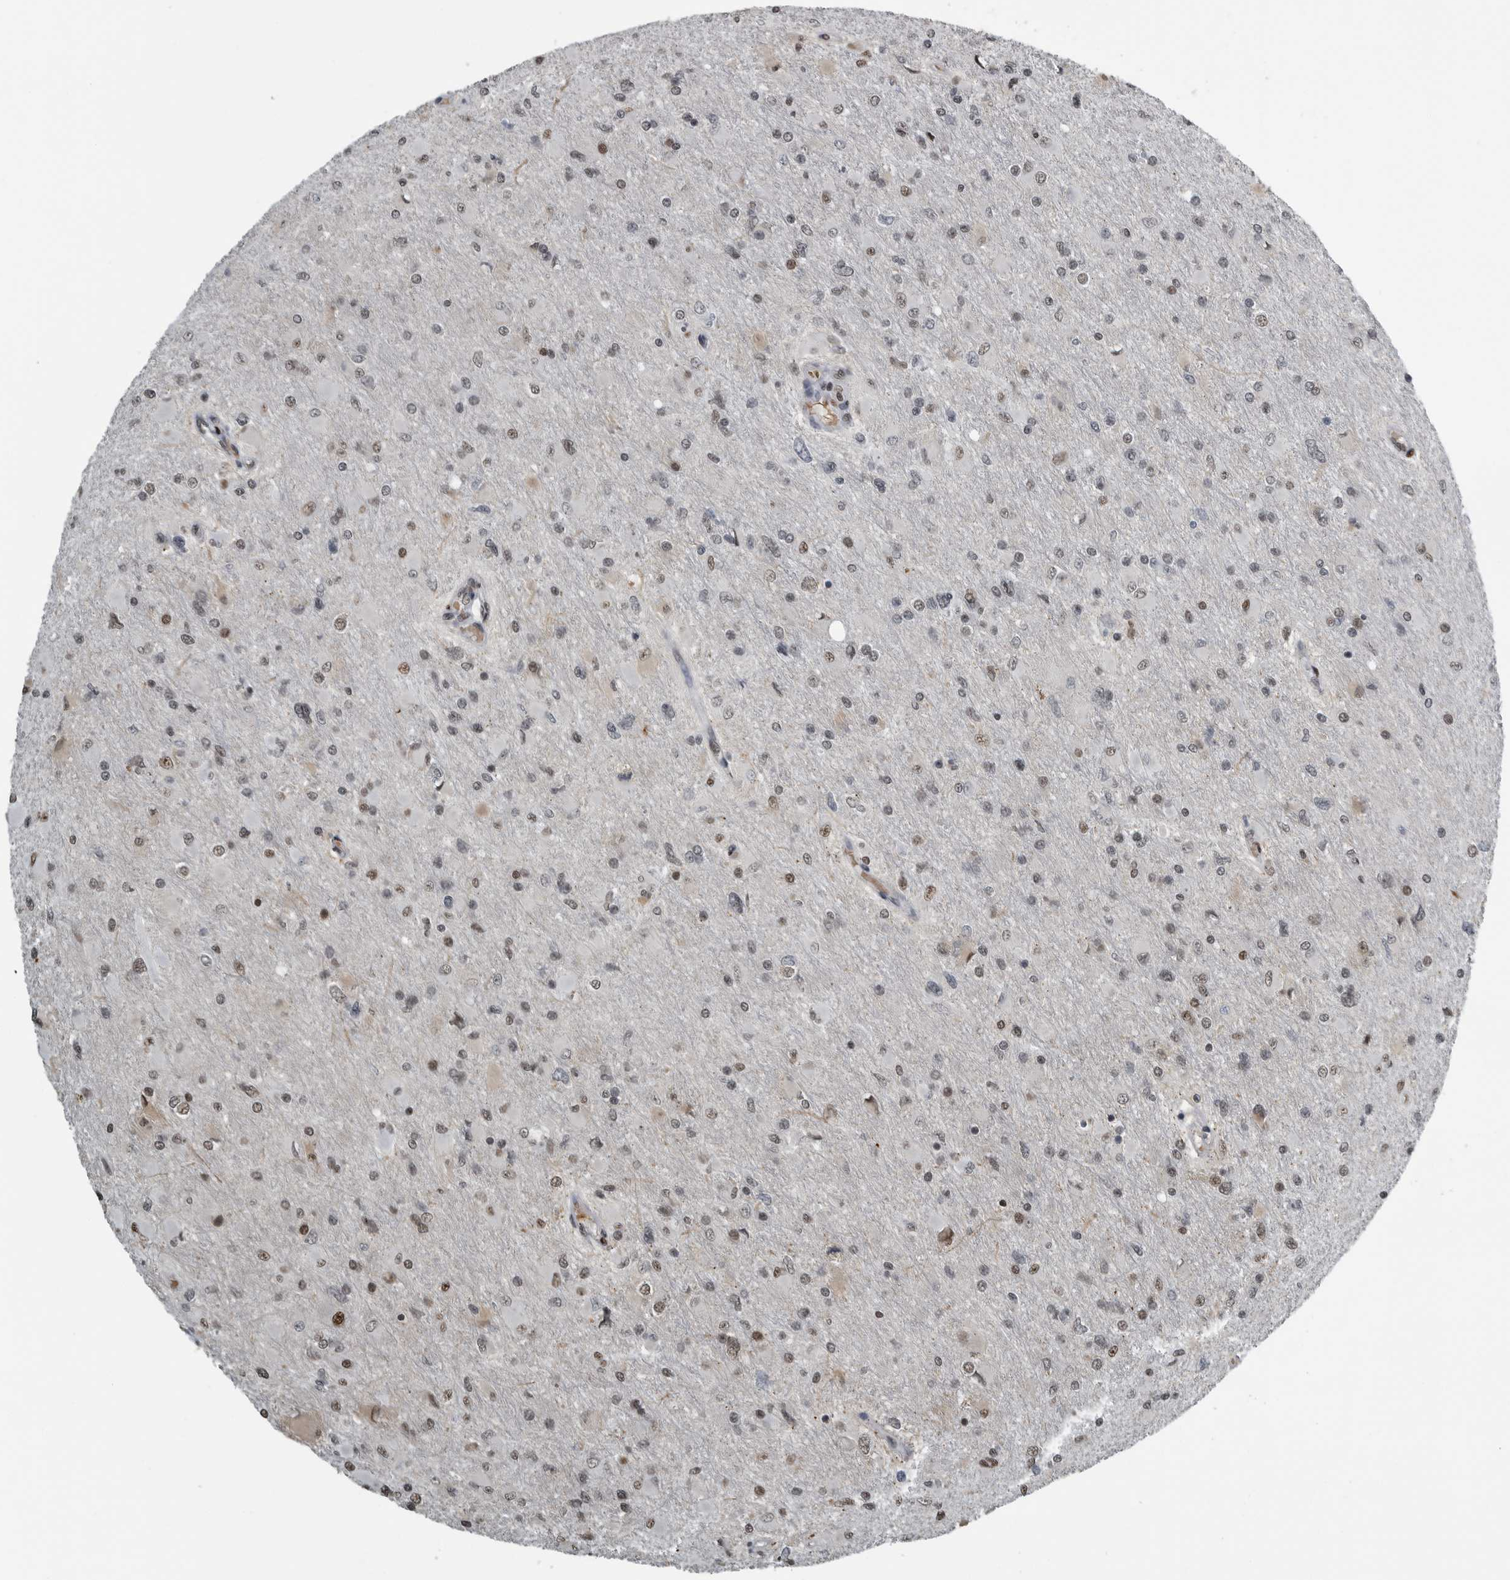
{"staining": {"intensity": "moderate", "quantity": ">75%", "location": "nuclear"}, "tissue": "glioma", "cell_type": "Tumor cells", "image_type": "cancer", "snomed": [{"axis": "morphology", "description": "Glioma, malignant, High grade"}, {"axis": "topography", "description": "Cerebral cortex"}], "caption": "IHC of human glioma displays medium levels of moderate nuclear expression in approximately >75% of tumor cells.", "gene": "TGS1", "patient": {"sex": "female", "age": 36}}